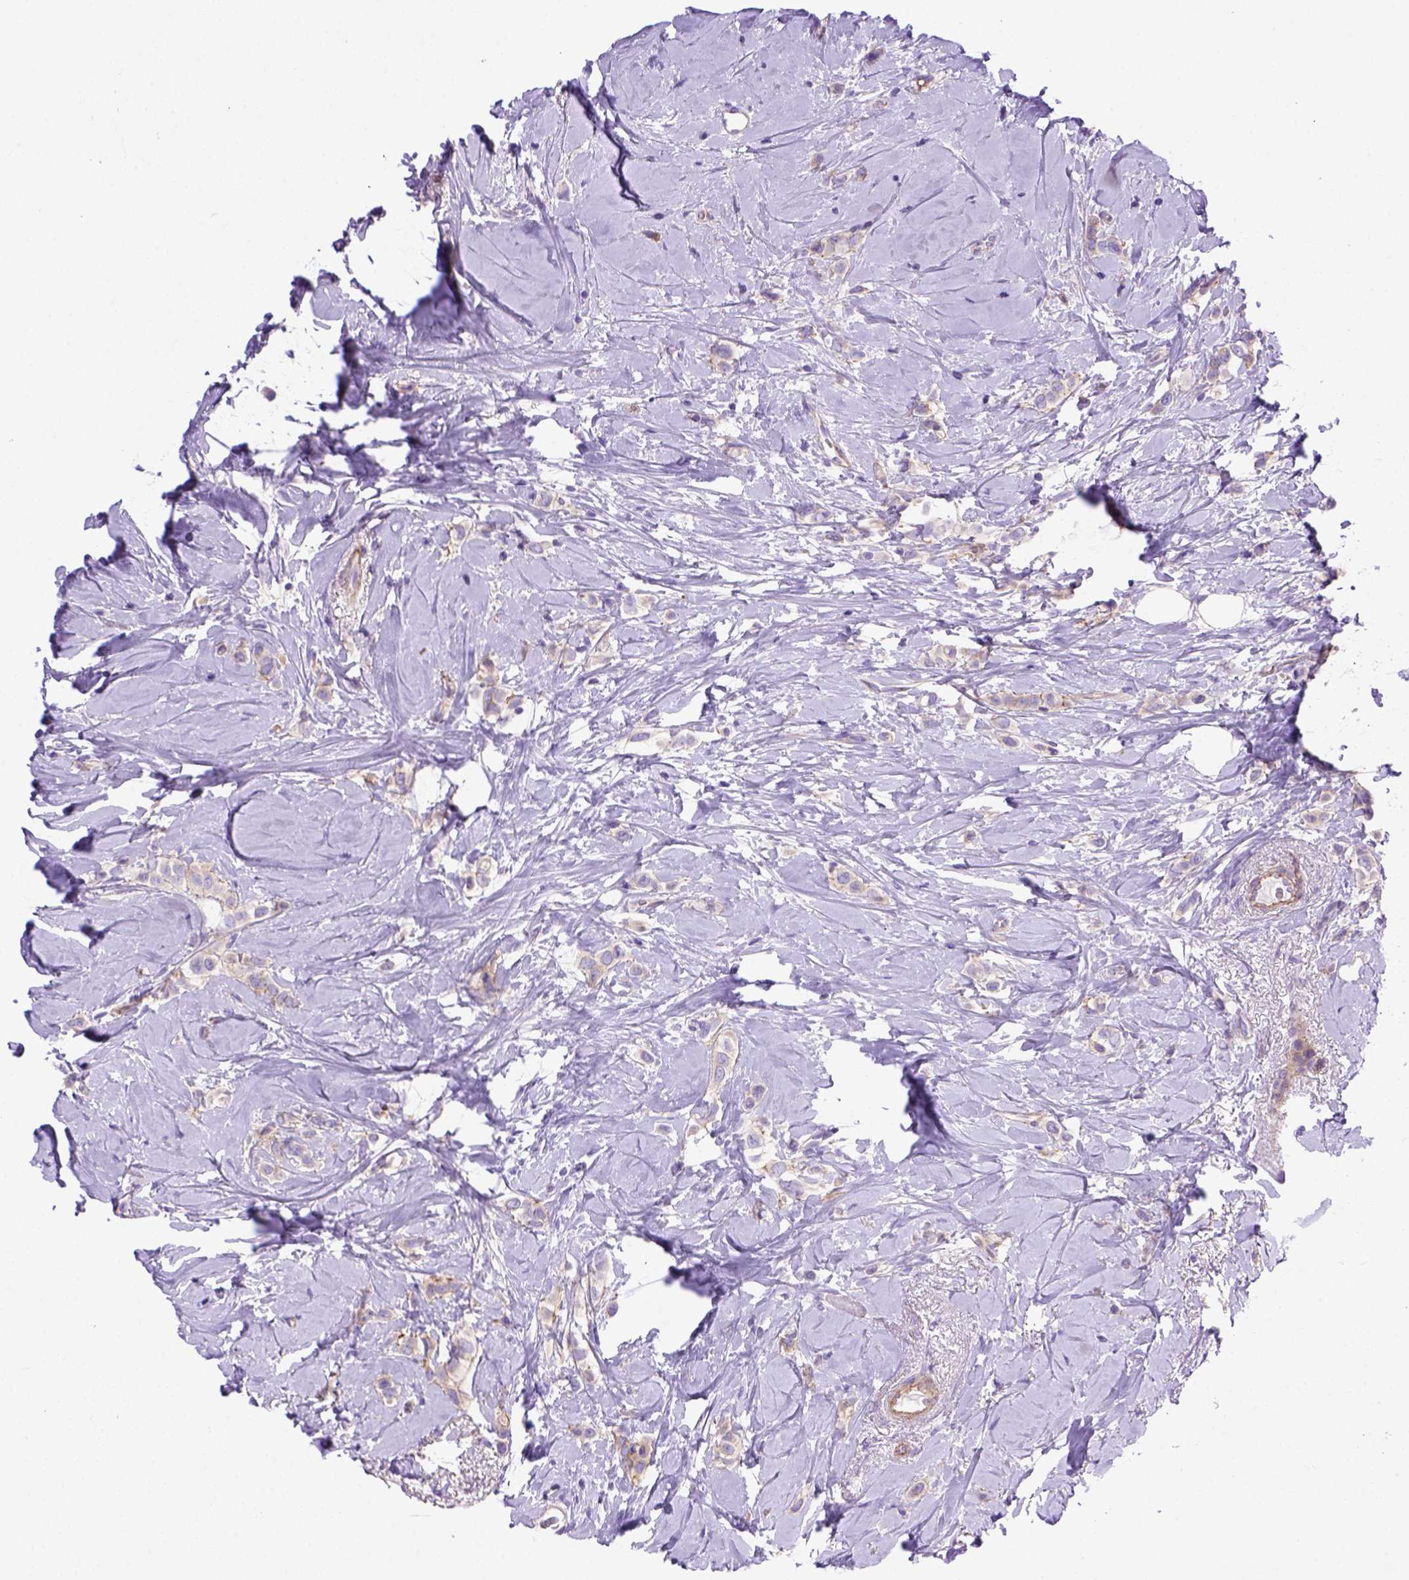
{"staining": {"intensity": "moderate", "quantity": ">75%", "location": "cytoplasmic/membranous"}, "tissue": "breast cancer", "cell_type": "Tumor cells", "image_type": "cancer", "snomed": [{"axis": "morphology", "description": "Lobular carcinoma"}, {"axis": "topography", "description": "Breast"}], "caption": "Immunohistochemical staining of human breast lobular carcinoma exhibits medium levels of moderate cytoplasmic/membranous protein positivity in approximately >75% of tumor cells.", "gene": "PEX12", "patient": {"sex": "female", "age": 66}}